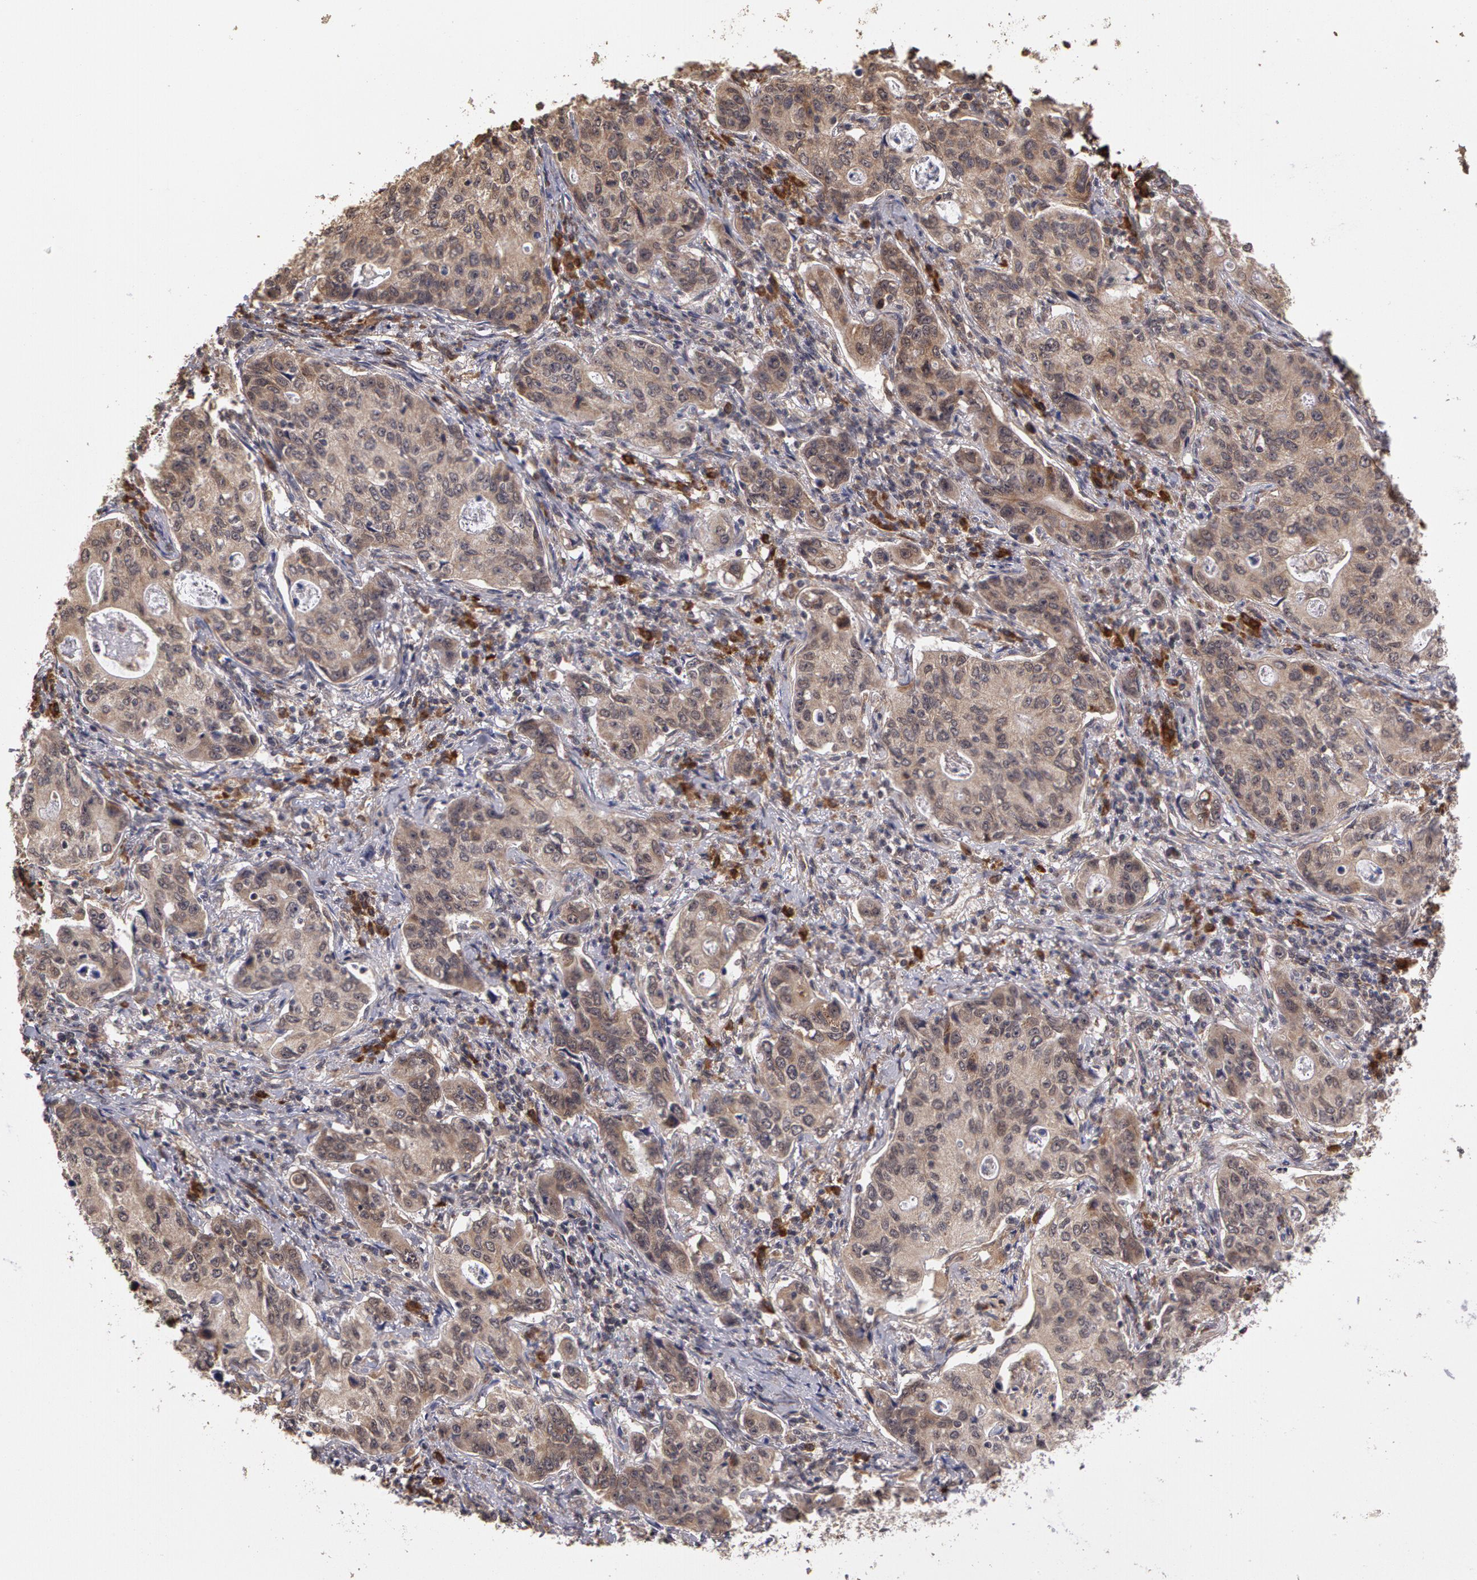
{"staining": {"intensity": "moderate", "quantity": ">75%", "location": "cytoplasmic/membranous"}, "tissue": "stomach cancer", "cell_type": "Tumor cells", "image_type": "cancer", "snomed": [{"axis": "morphology", "description": "Adenocarcinoma, NOS"}, {"axis": "topography", "description": "Esophagus"}, {"axis": "topography", "description": "Stomach"}], "caption": "The immunohistochemical stain shows moderate cytoplasmic/membranous staining in tumor cells of adenocarcinoma (stomach) tissue.", "gene": "GLIS1", "patient": {"sex": "male", "age": 74}}